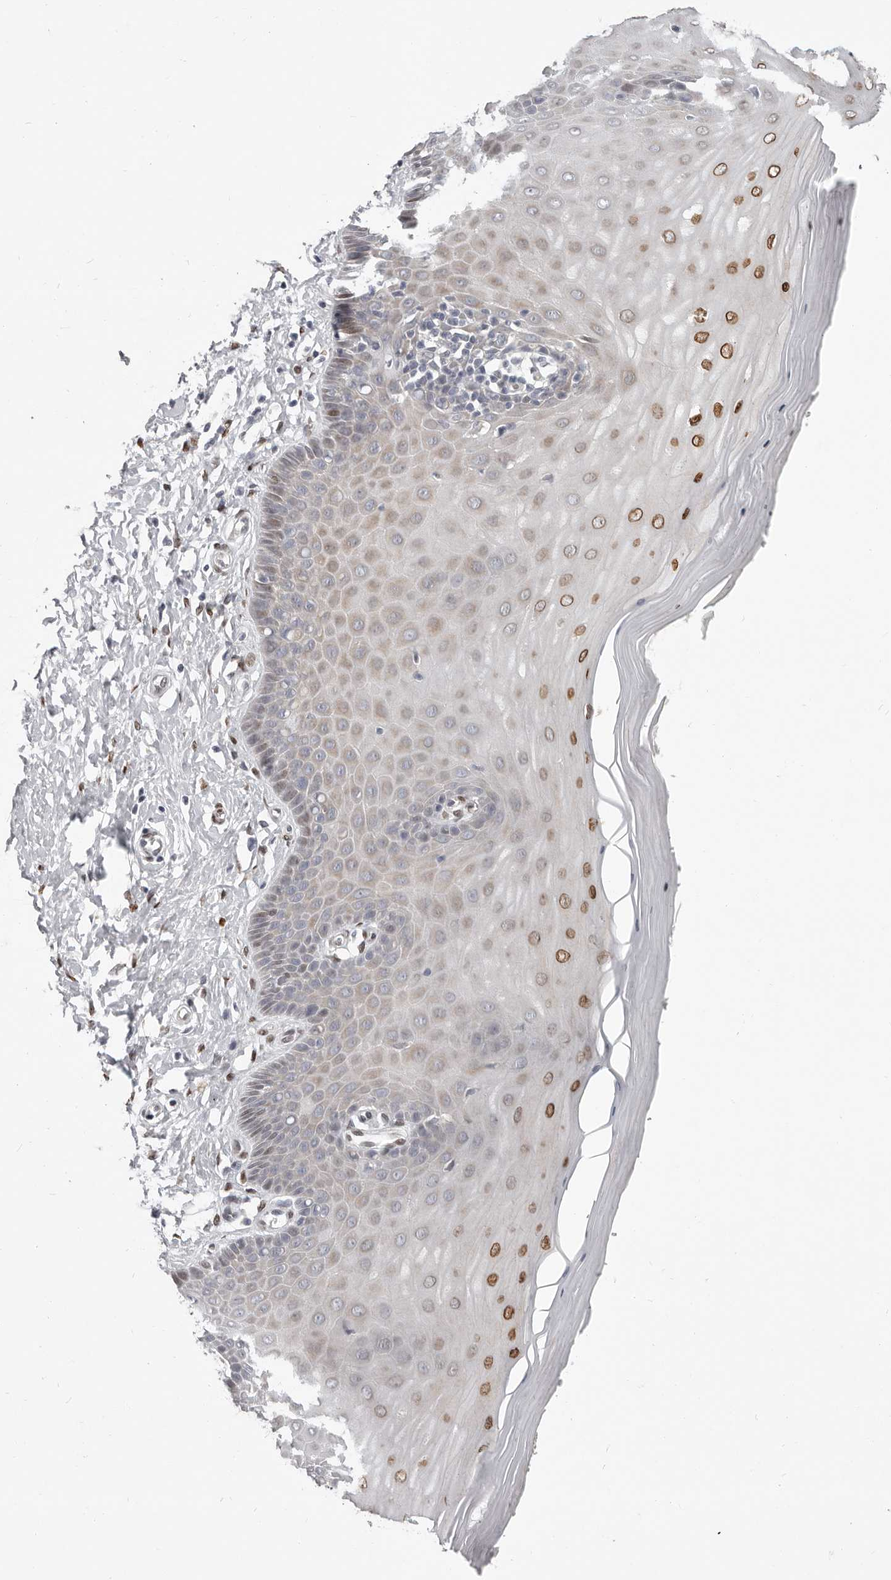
{"staining": {"intensity": "strong", "quantity": "25%-75%", "location": "nuclear"}, "tissue": "cervix", "cell_type": "Glandular cells", "image_type": "normal", "snomed": [{"axis": "morphology", "description": "Normal tissue, NOS"}, {"axis": "topography", "description": "Cervix"}], "caption": "A brown stain labels strong nuclear positivity of a protein in glandular cells of benign human cervix. (Brightfield microscopy of DAB IHC at high magnification).", "gene": "SRP19", "patient": {"sex": "female", "age": 55}}